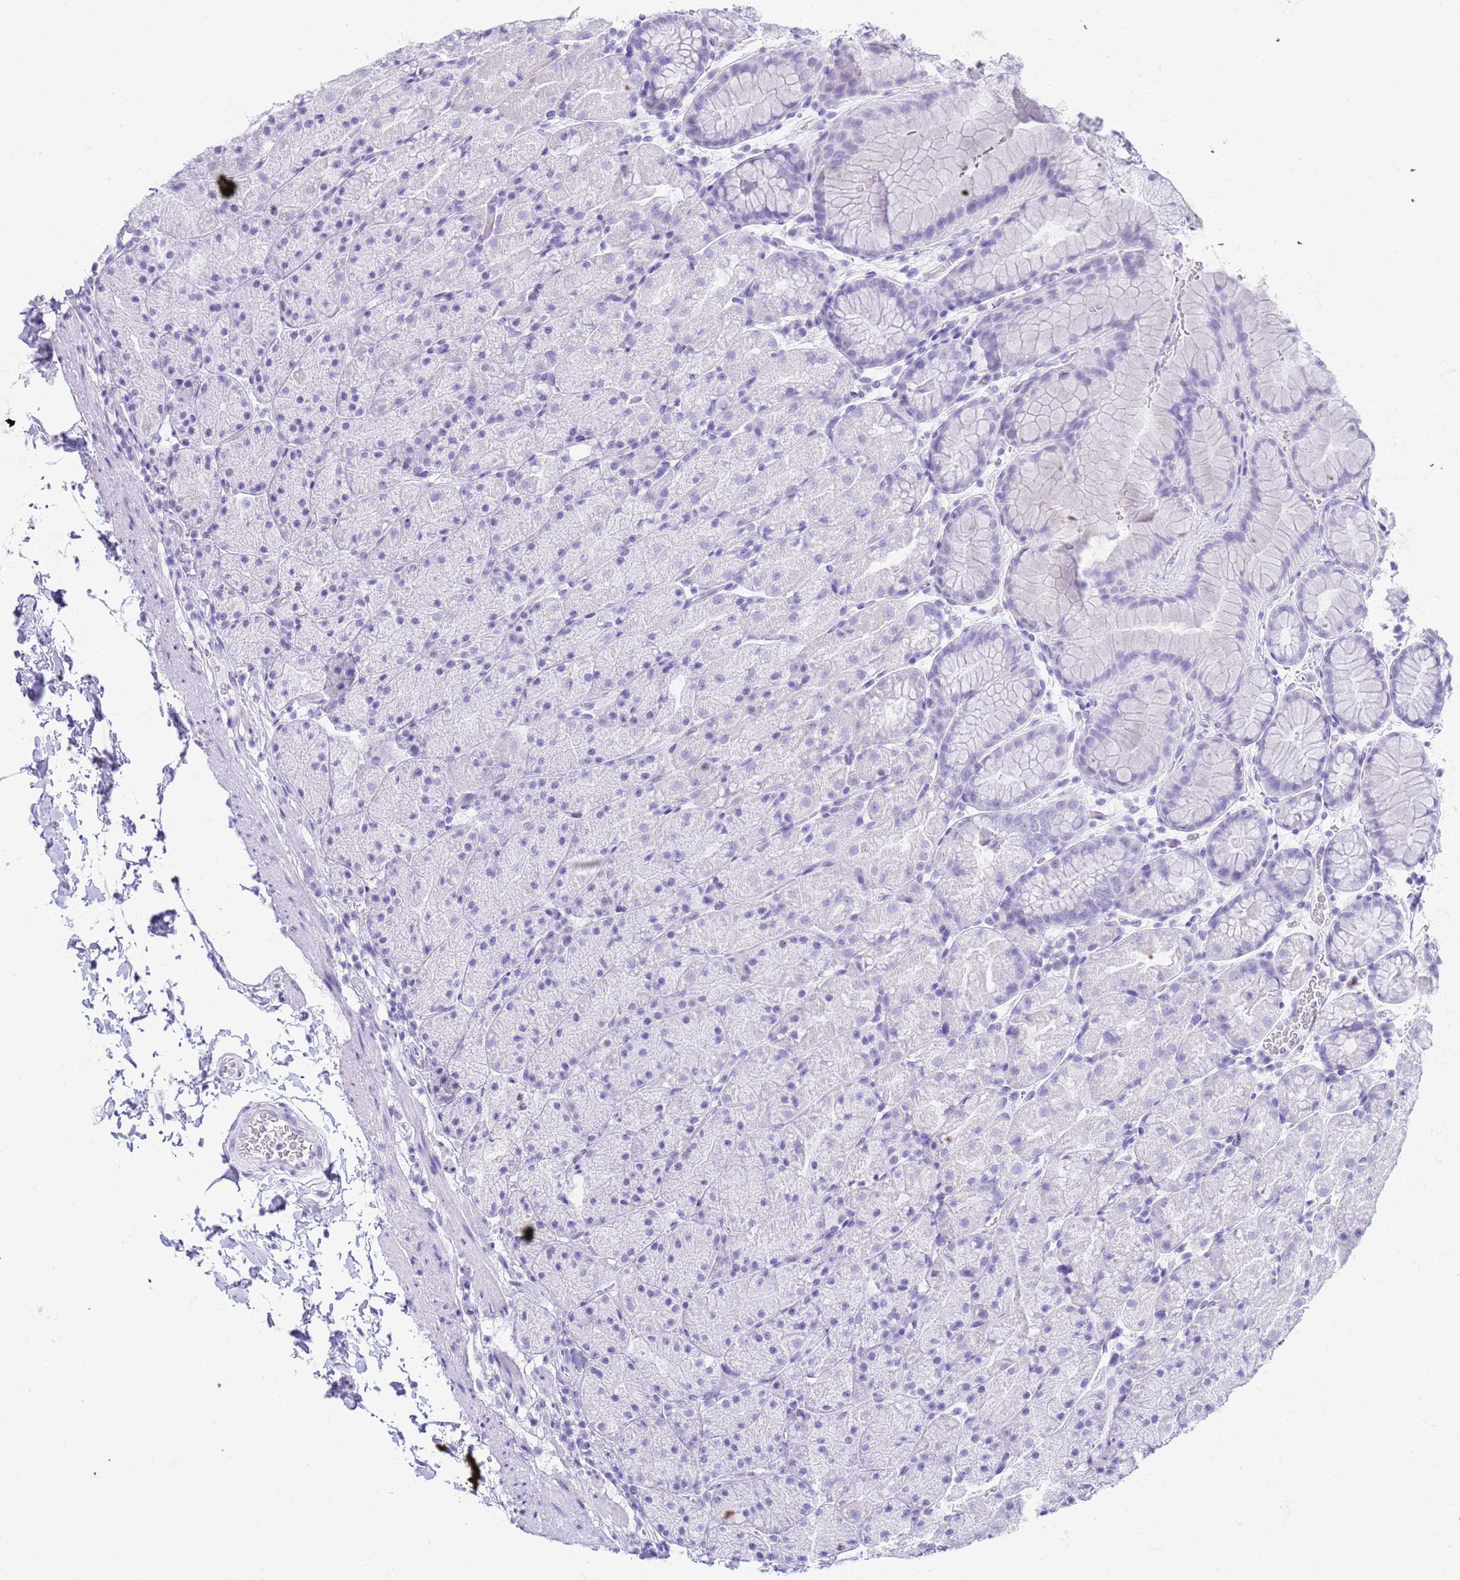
{"staining": {"intensity": "negative", "quantity": "none", "location": "none"}, "tissue": "stomach", "cell_type": "Glandular cells", "image_type": "normal", "snomed": [{"axis": "morphology", "description": "Normal tissue, NOS"}, {"axis": "topography", "description": "Stomach, upper"}, {"axis": "topography", "description": "Stomach, lower"}], "caption": "A high-resolution histopathology image shows immunohistochemistry staining of unremarkable stomach, which shows no significant expression in glandular cells.", "gene": "SLC7A9", "patient": {"sex": "male", "age": 67}}